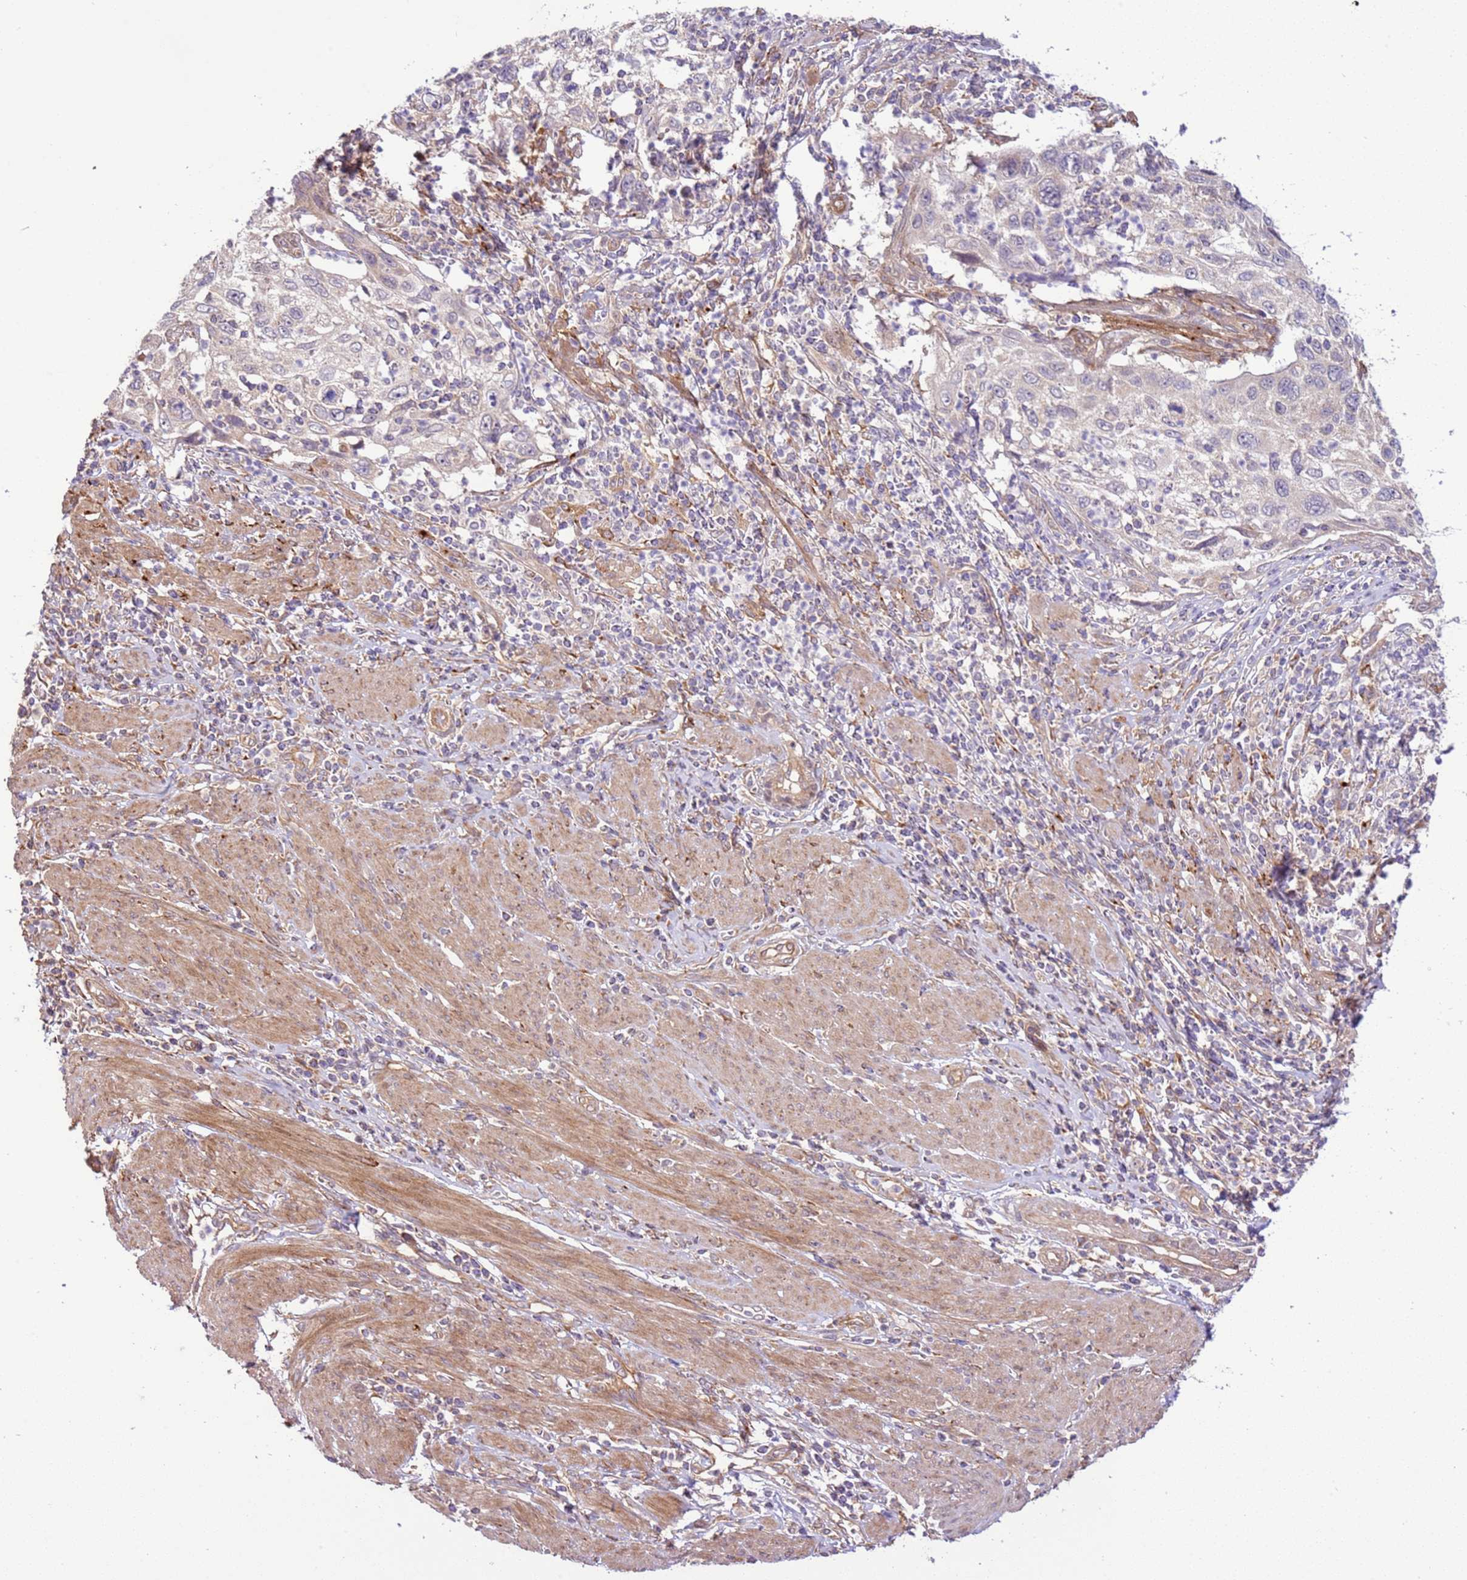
{"staining": {"intensity": "negative", "quantity": "none", "location": "none"}, "tissue": "cervical cancer", "cell_type": "Tumor cells", "image_type": "cancer", "snomed": [{"axis": "morphology", "description": "Squamous cell carcinoma, NOS"}, {"axis": "topography", "description": "Cervix"}], "caption": "This is a histopathology image of immunohistochemistry staining of squamous cell carcinoma (cervical), which shows no expression in tumor cells.", "gene": "SCARA3", "patient": {"sex": "female", "age": 70}}